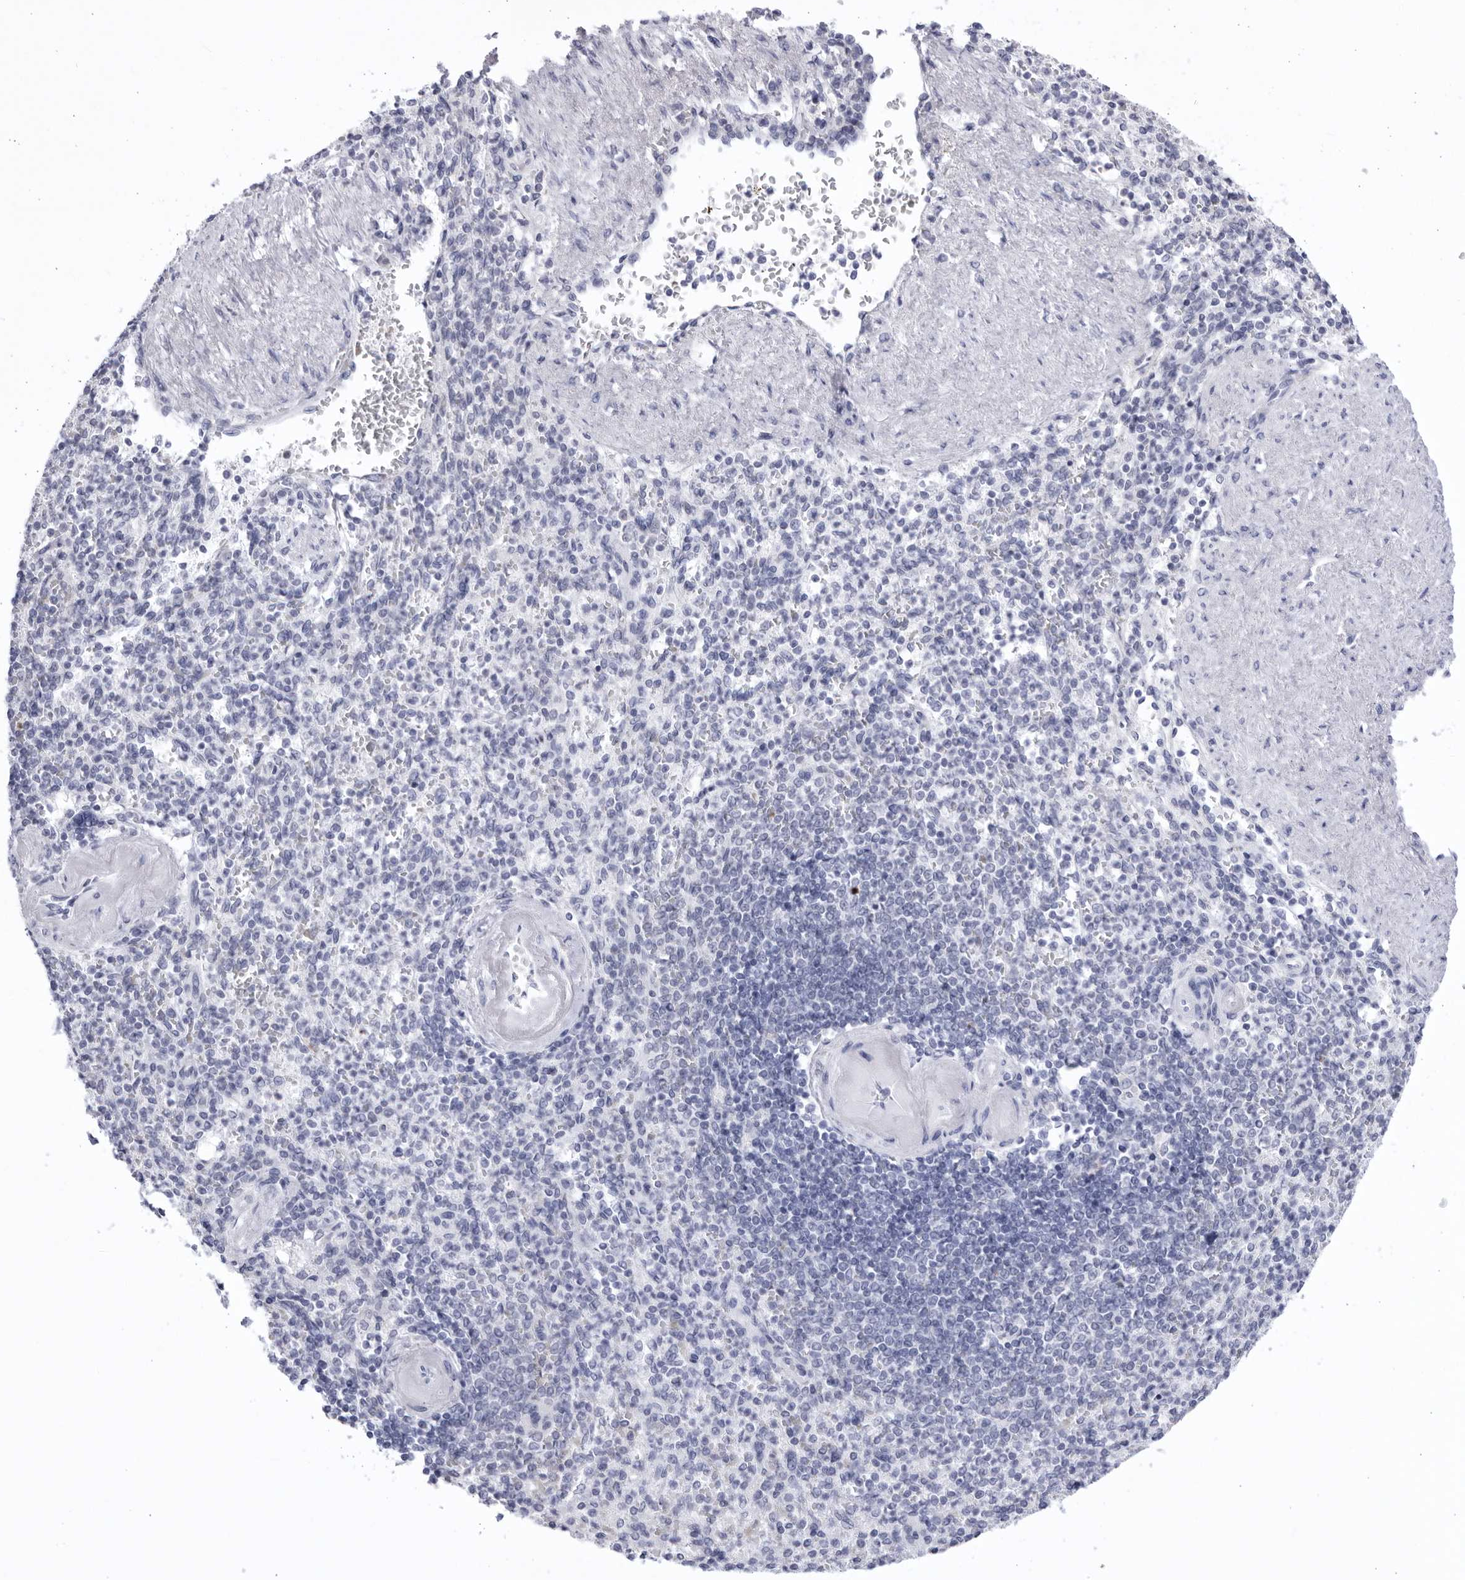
{"staining": {"intensity": "negative", "quantity": "none", "location": "none"}, "tissue": "spleen", "cell_type": "Cells in red pulp", "image_type": "normal", "snomed": [{"axis": "morphology", "description": "Normal tissue, NOS"}, {"axis": "topography", "description": "Spleen"}], "caption": "Spleen stained for a protein using immunohistochemistry (IHC) reveals no staining cells in red pulp.", "gene": "CCDC181", "patient": {"sex": "female", "age": 74}}